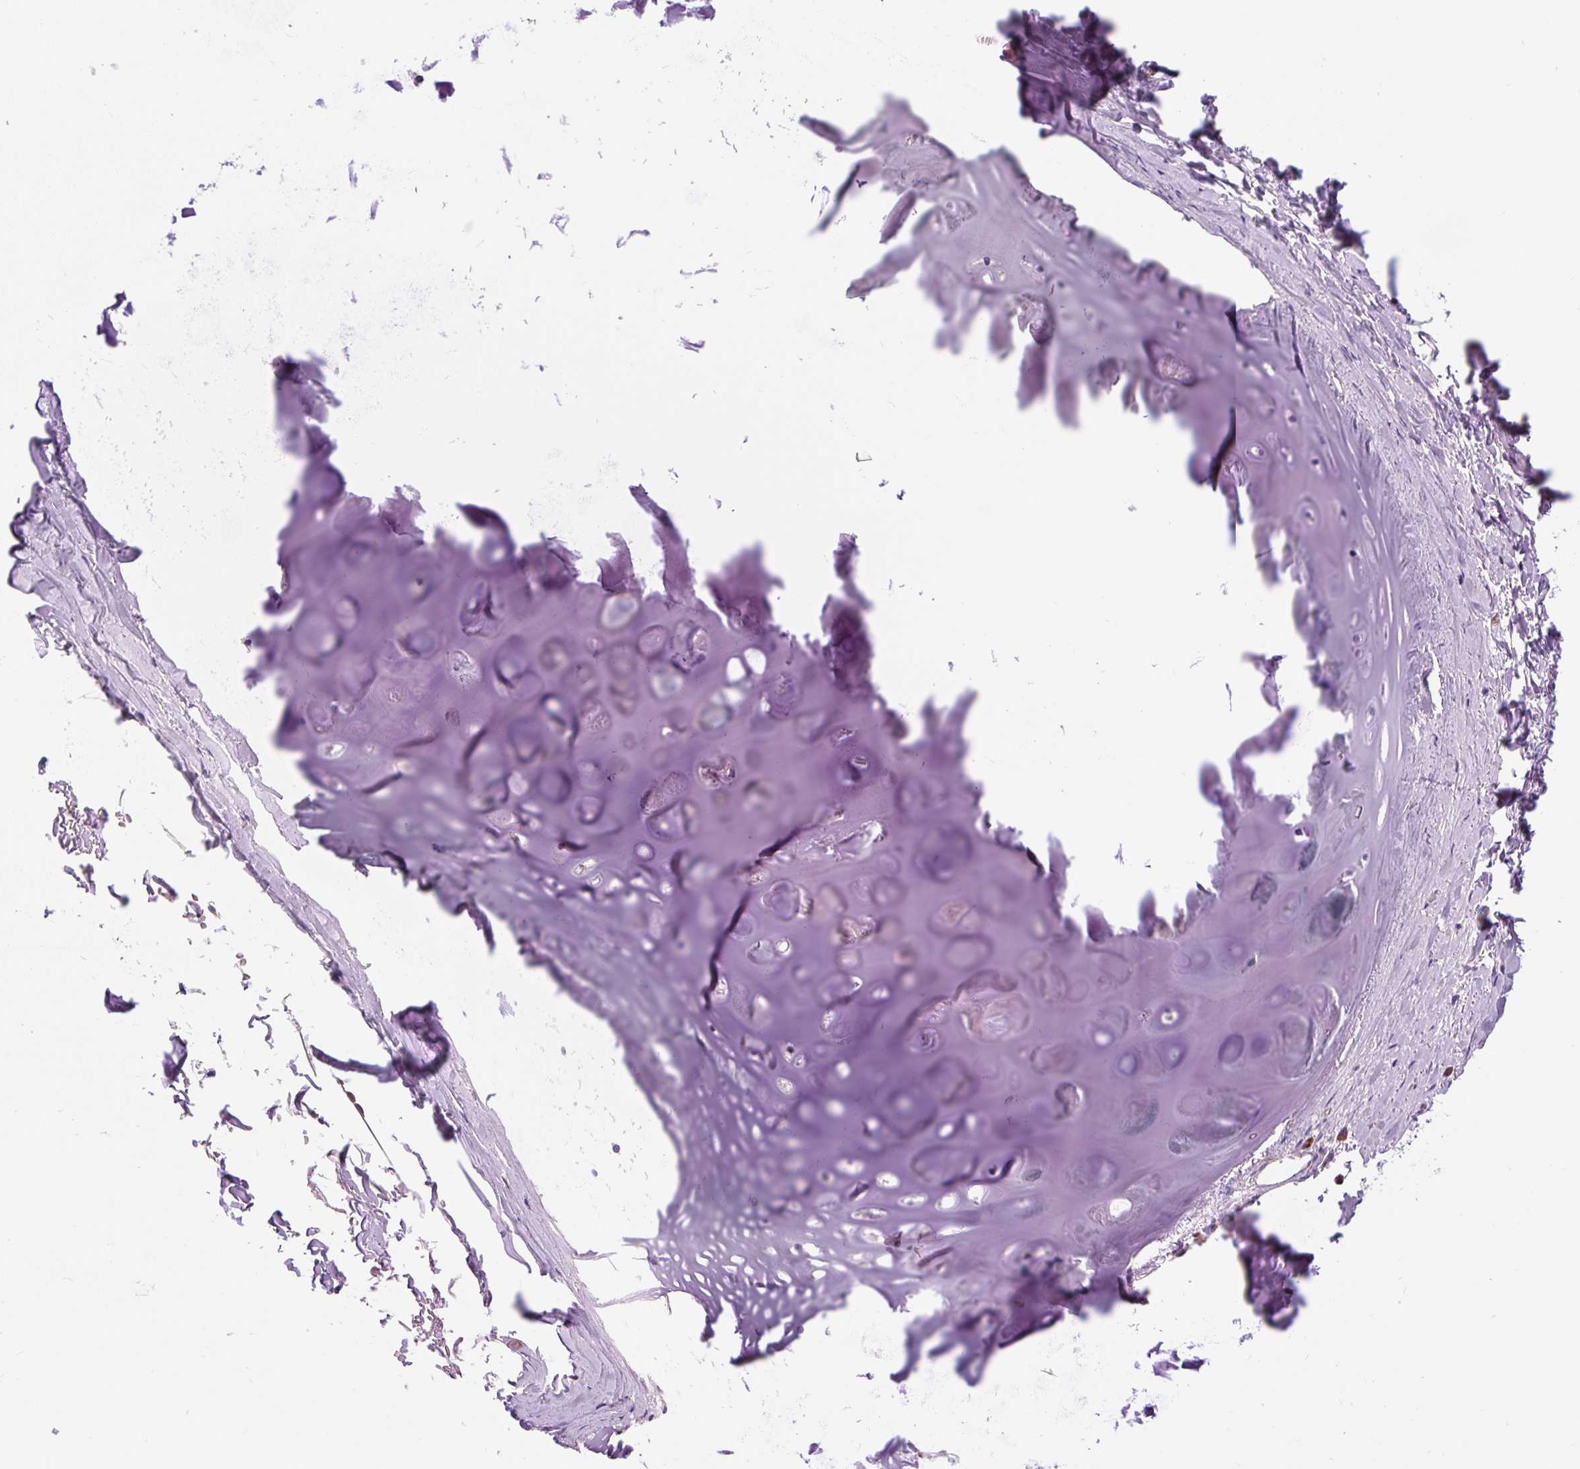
{"staining": {"intensity": "negative", "quantity": "none", "location": "none"}, "tissue": "adipose tissue", "cell_type": "Adipocytes", "image_type": "normal", "snomed": [{"axis": "morphology", "description": "Normal tissue, NOS"}, {"axis": "topography", "description": "Cartilage tissue"}, {"axis": "topography", "description": "Bronchus"}, {"axis": "topography", "description": "Peripheral nerve tissue"}], "caption": "Protein analysis of unremarkable adipose tissue reveals no significant expression in adipocytes.", "gene": "CISD3", "patient": {"sex": "male", "age": 67}}